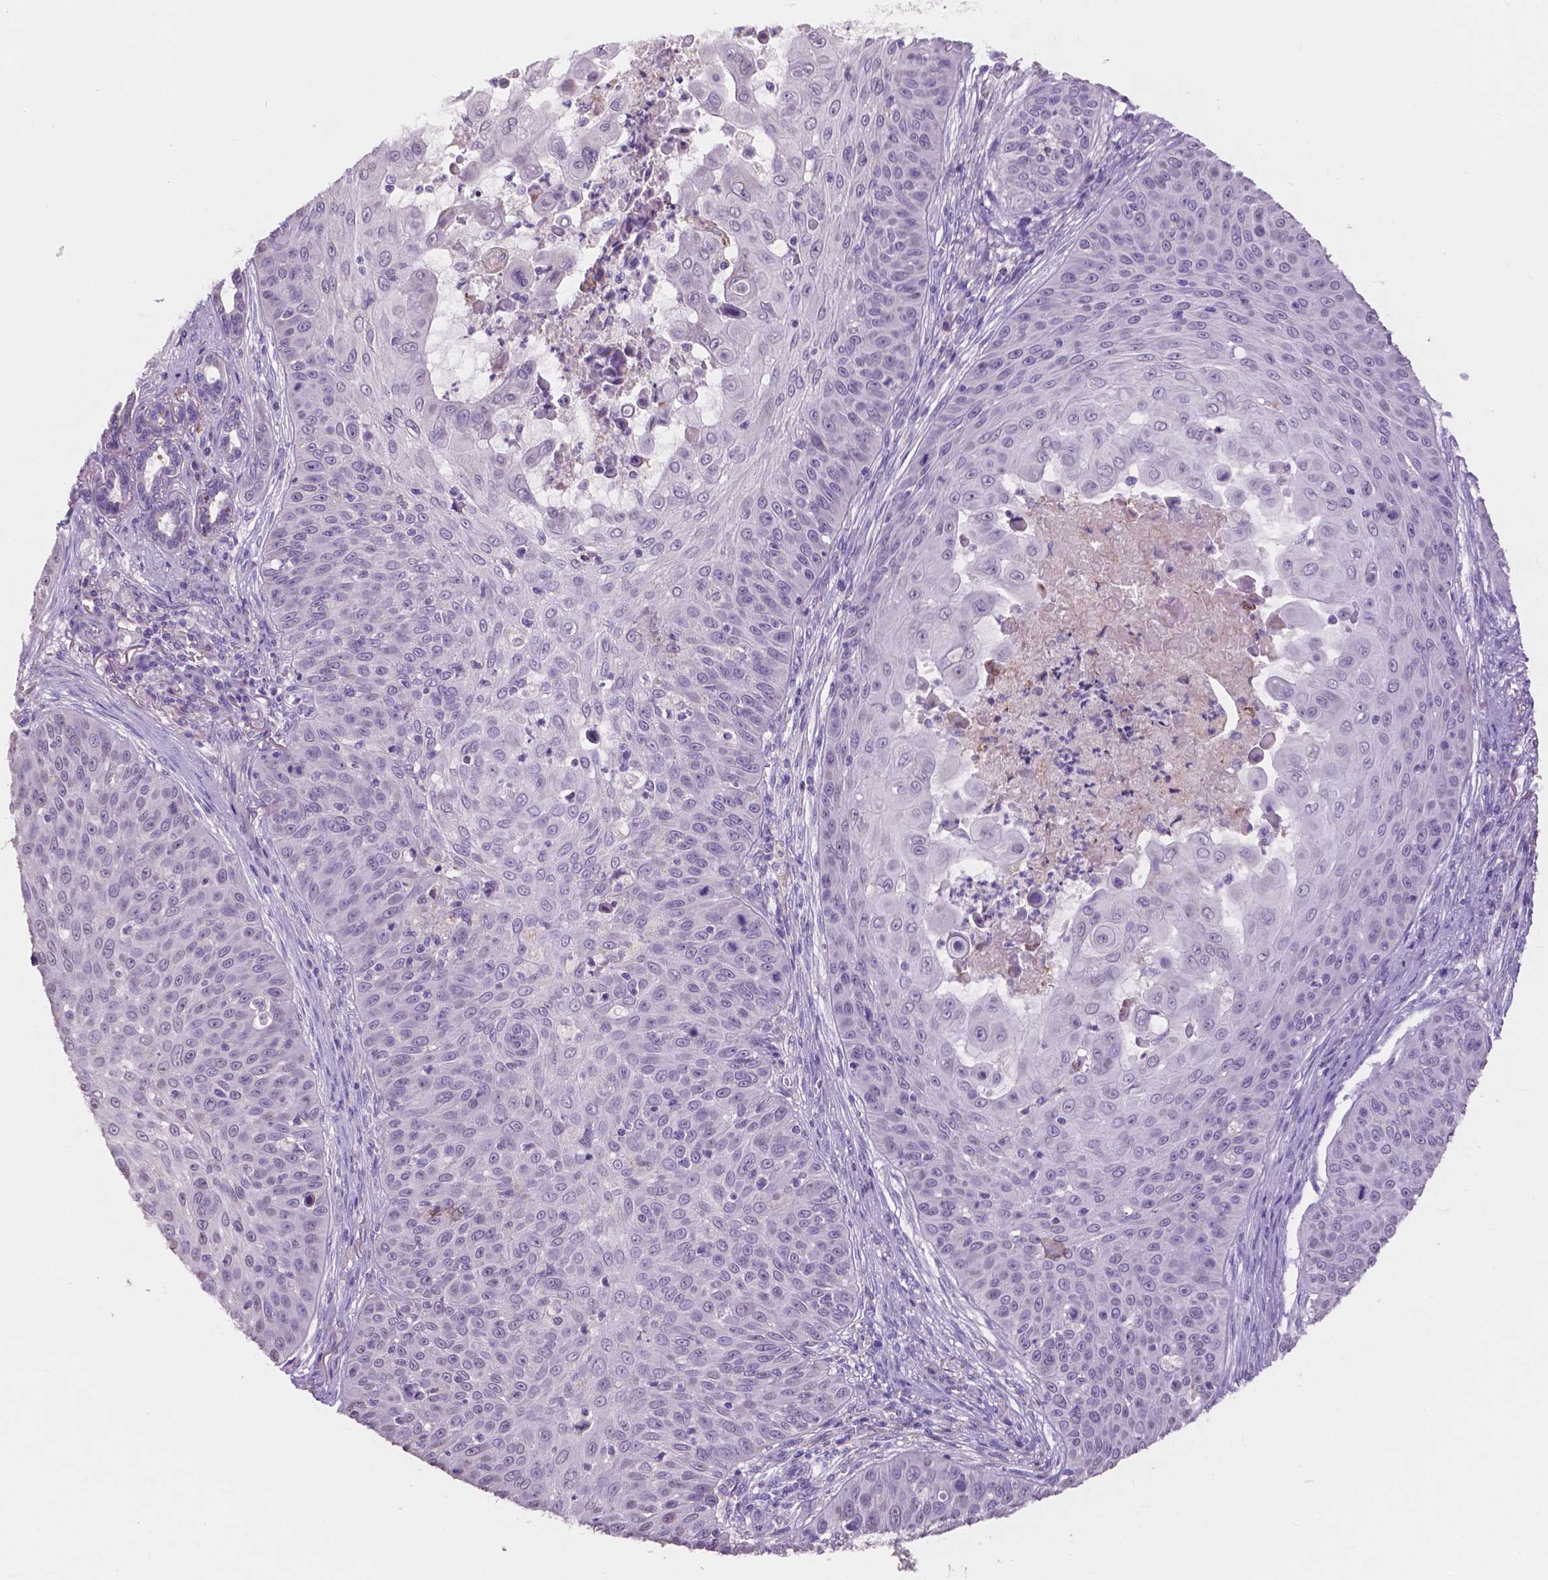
{"staining": {"intensity": "negative", "quantity": "none", "location": "none"}, "tissue": "skin cancer", "cell_type": "Tumor cells", "image_type": "cancer", "snomed": [{"axis": "morphology", "description": "Squamous cell carcinoma, NOS"}, {"axis": "topography", "description": "Skin"}], "caption": "Tumor cells show no significant staining in squamous cell carcinoma (skin). (DAB (3,3'-diaminobenzidine) immunohistochemistry, high magnification).", "gene": "IREB2", "patient": {"sex": "male", "age": 82}}